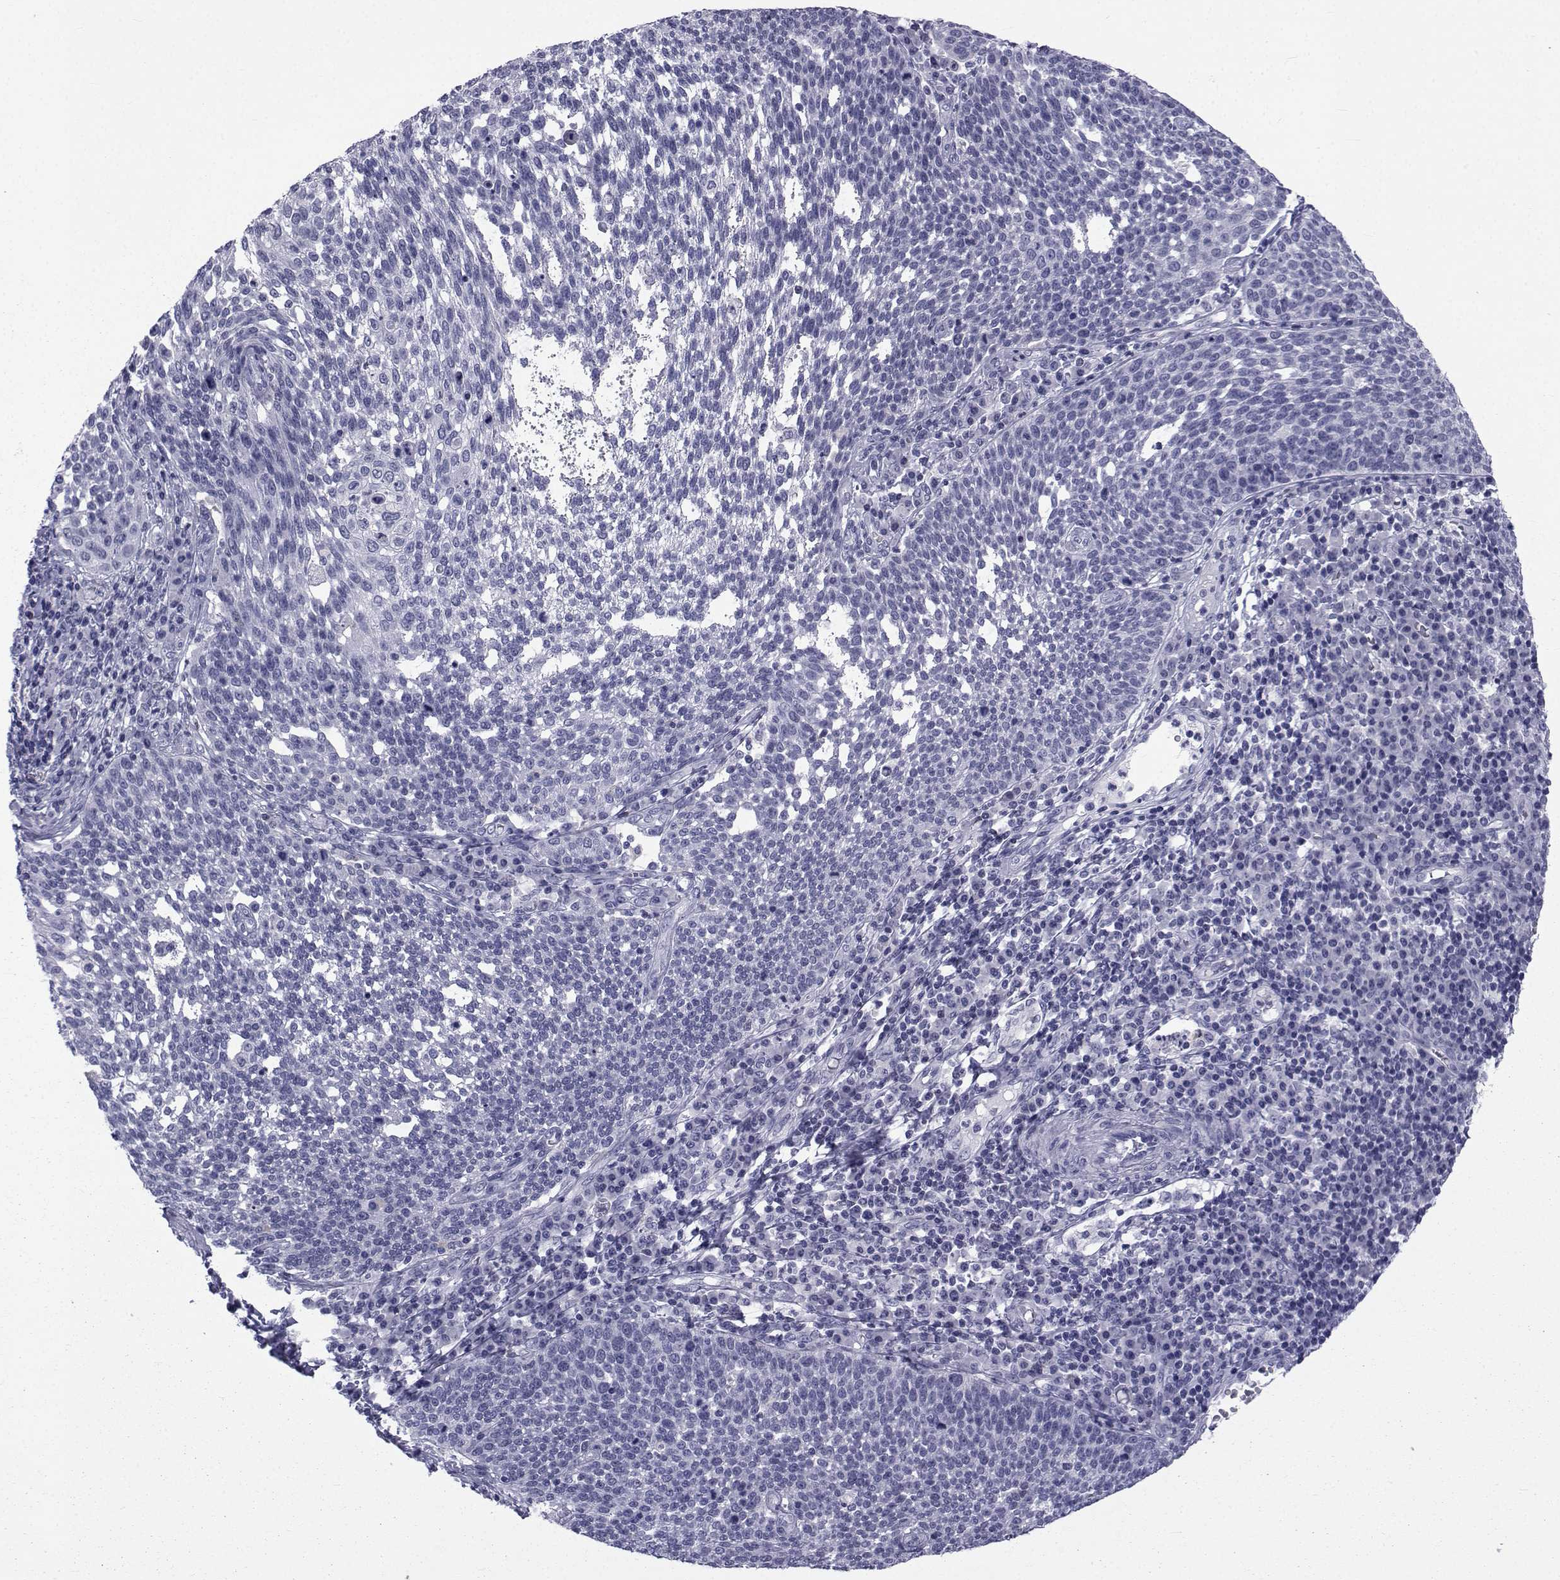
{"staining": {"intensity": "negative", "quantity": "none", "location": "none"}, "tissue": "cervical cancer", "cell_type": "Tumor cells", "image_type": "cancer", "snomed": [{"axis": "morphology", "description": "Squamous cell carcinoma, NOS"}, {"axis": "topography", "description": "Cervix"}], "caption": "The micrograph exhibits no significant positivity in tumor cells of squamous cell carcinoma (cervical).", "gene": "PDE6H", "patient": {"sex": "female", "age": 34}}